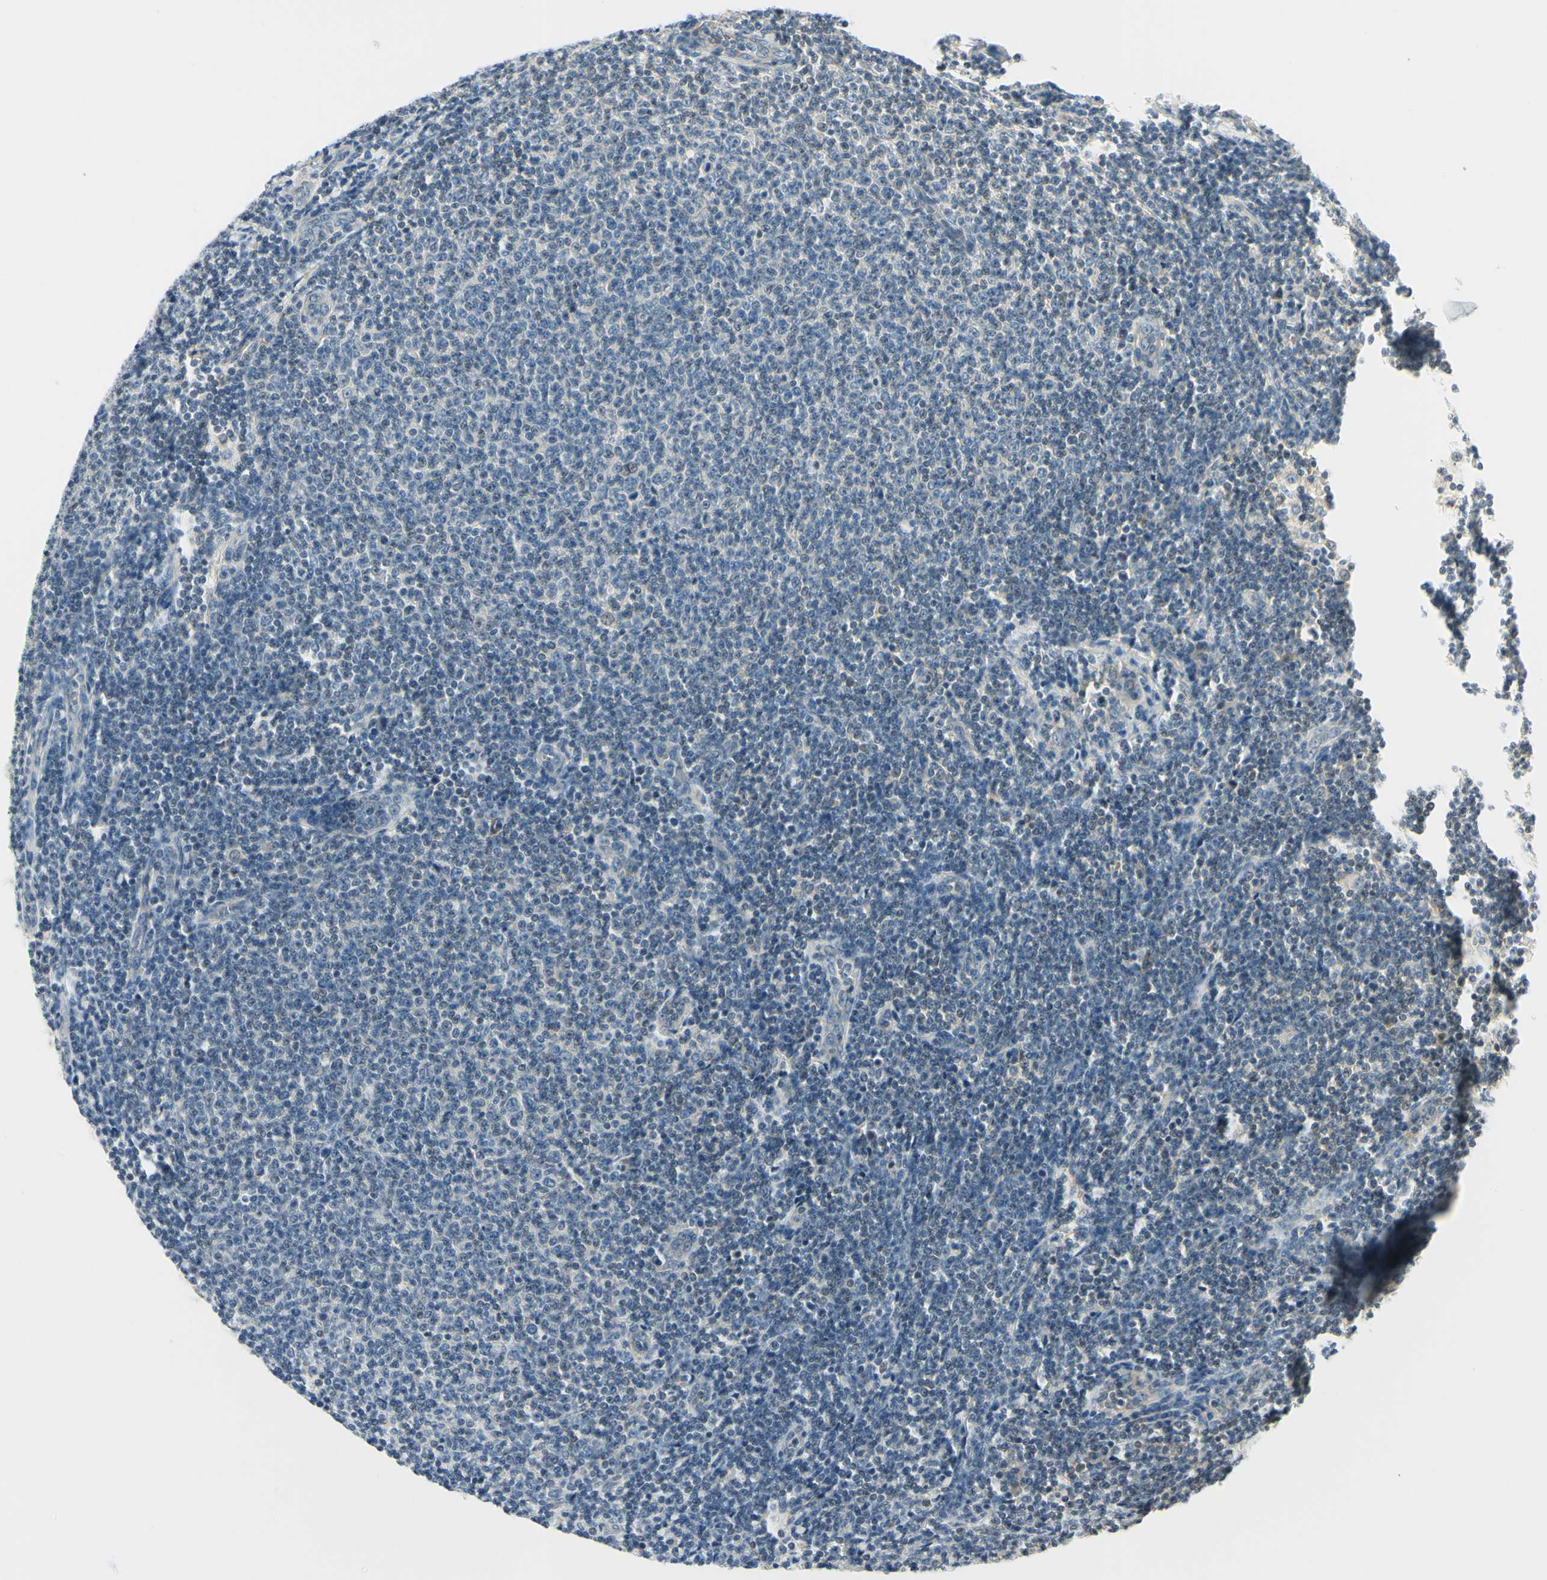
{"staining": {"intensity": "negative", "quantity": "none", "location": "none"}, "tissue": "lymphoma", "cell_type": "Tumor cells", "image_type": "cancer", "snomed": [{"axis": "morphology", "description": "Malignant lymphoma, non-Hodgkin's type, Low grade"}, {"axis": "topography", "description": "Lymph node"}], "caption": "This is a image of immunohistochemistry staining of low-grade malignant lymphoma, non-Hodgkin's type, which shows no expression in tumor cells.", "gene": "IGDCC4", "patient": {"sex": "male", "age": 66}}